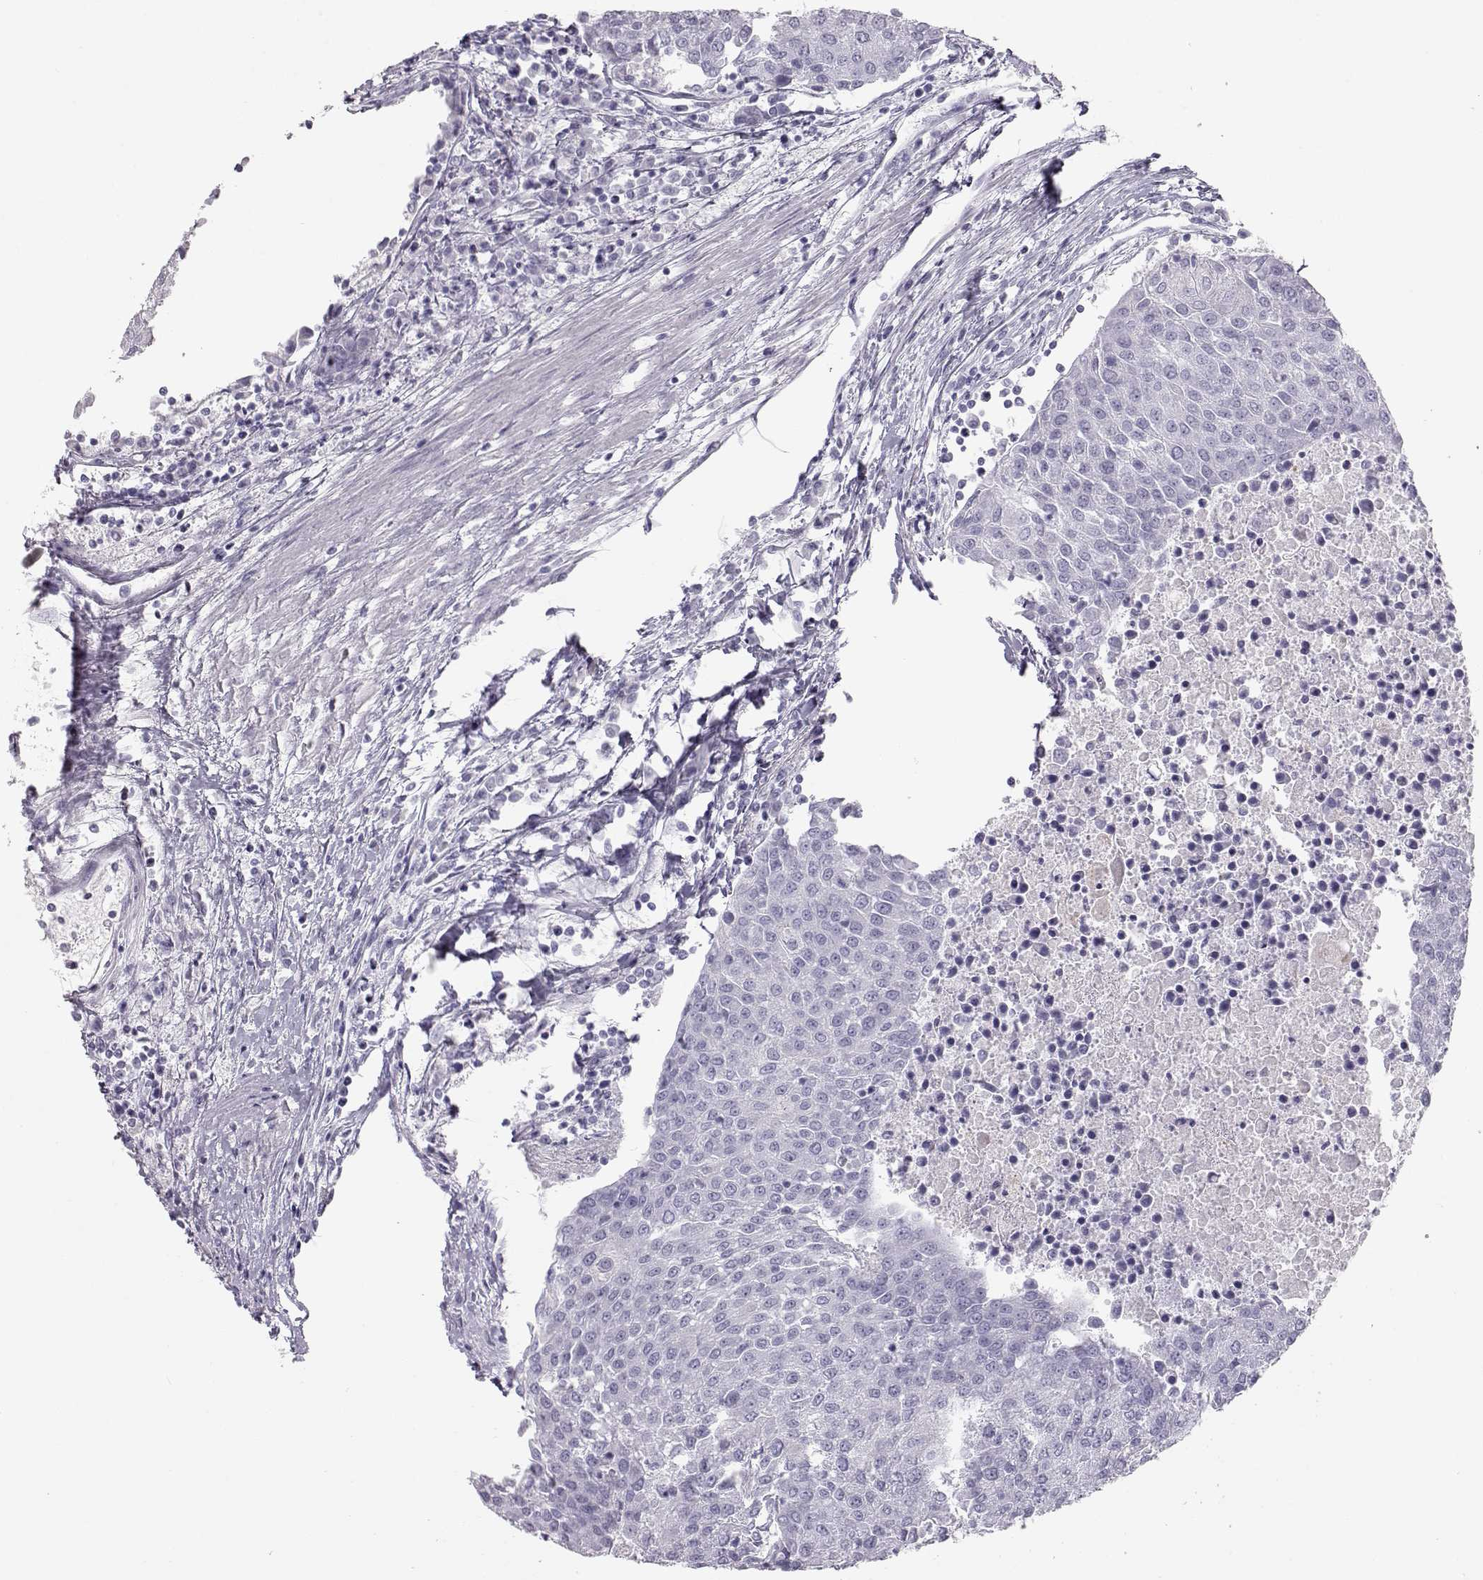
{"staining": {"intensity": "negative", "quantity": "none", "location": "none"}, "tissue": "urothelial cancer", "cell_type": "Tumor cells", "image_type": "cancer", "snomed": [{"axis": "morphology", "description": "Urothelial carcinoma, High grade"}, {"axis": "topography", "description": "Urinary bladder"}], "caption": "This photomicrograph is of urothelial cancer stained with IHC to label a protein in brown with the nuclei are counter-stained blue. There is no staining in tumor cells.", "gene": "MIP", "patient": {"sex": "female", "age": 85}}